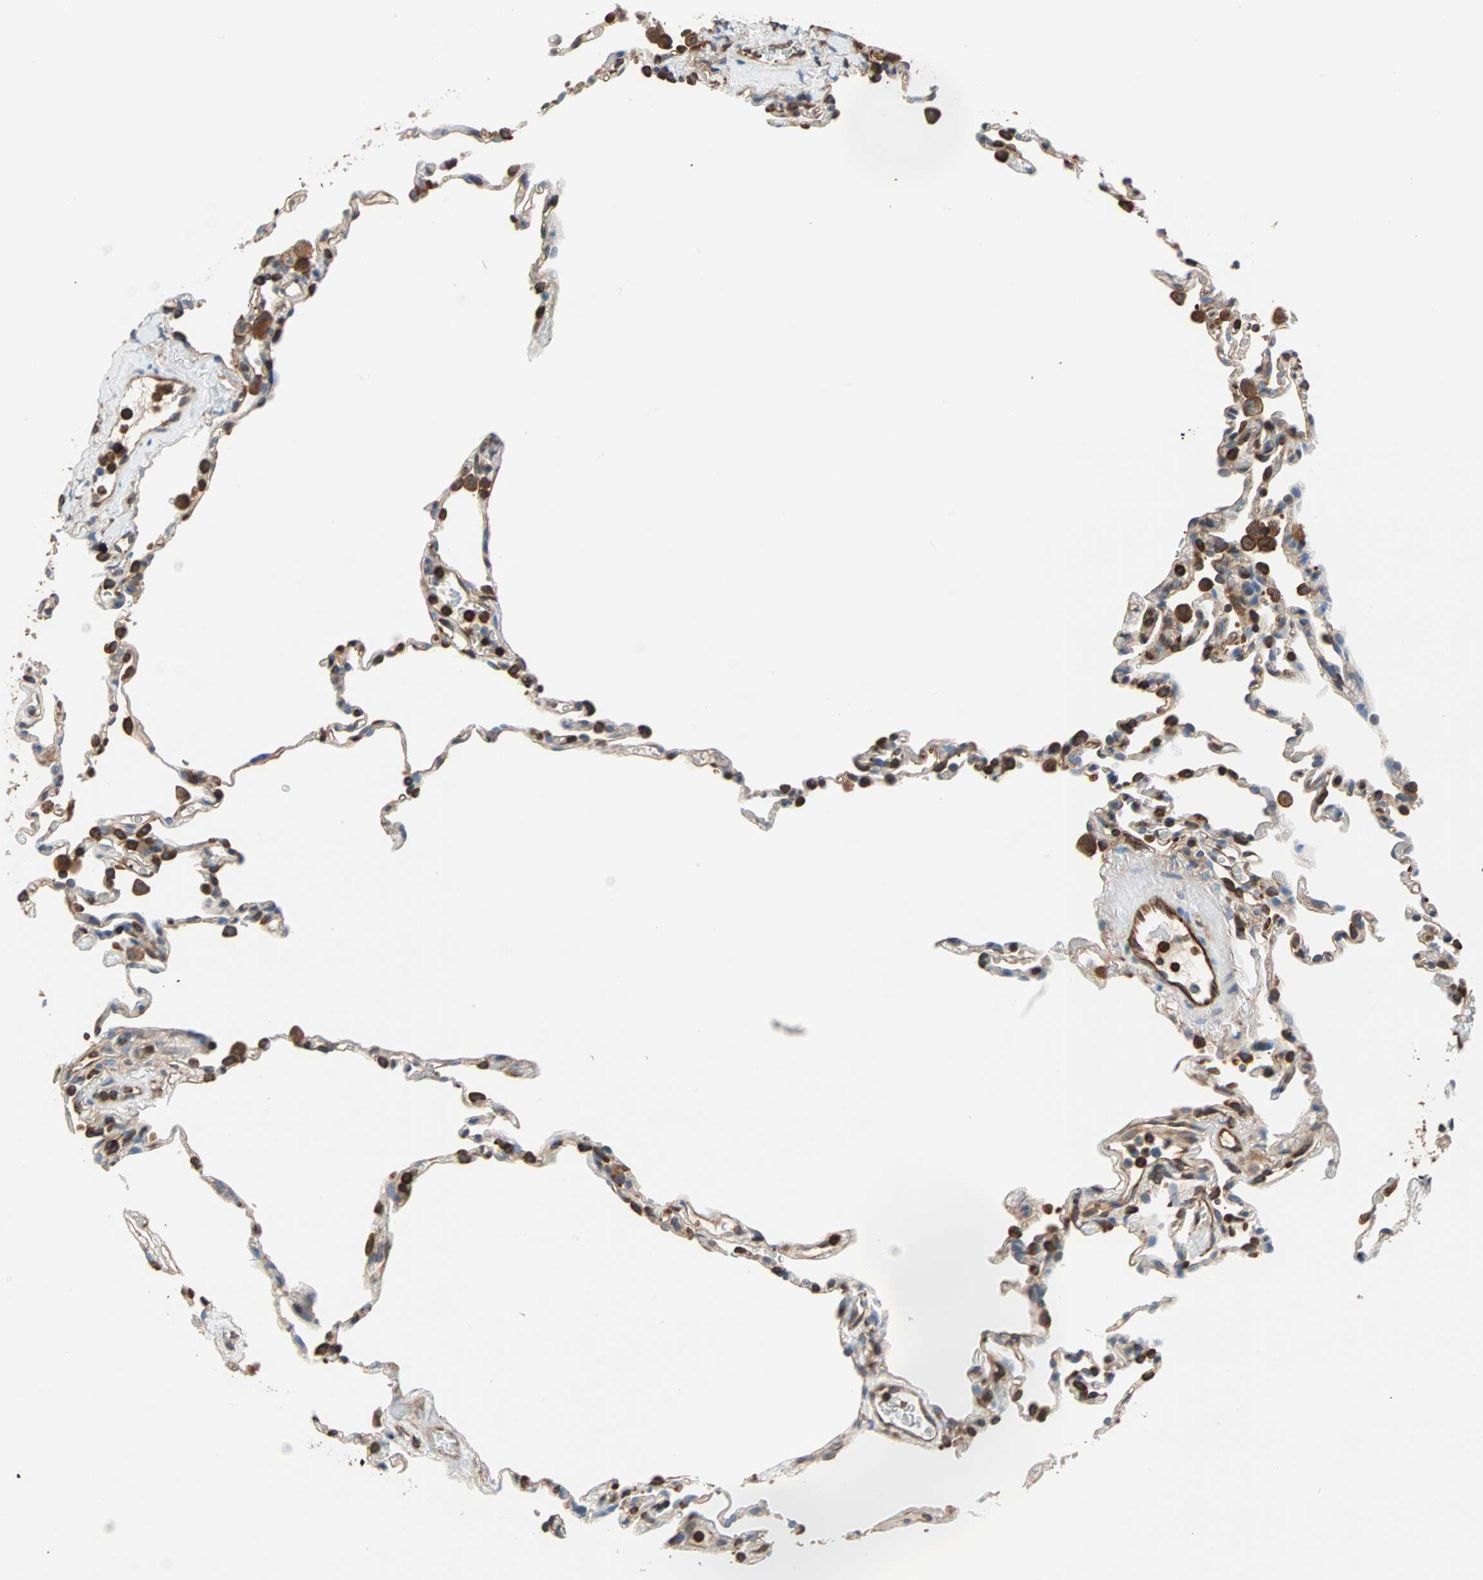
{"staining": {"intensity": "moderate", "quantity": ">75%", "location": "cytoplasmic/membranous"}, "tissue": "lung", "cell_type": "Alveolar cells", "image_type": "normal", "snomed": [{"axis": "morphology", "description": "Normal tissue, NOS"}, {"axis": "topography", "description": "Lung"}], "caption": "Protein staining displays moderate cytoplasmic/membranous staining in approximately >75% of alveolar cells in normal lung. (brown staining indicates protein expression, while blue staining denotes nuclei).", "gene": "EEF2", "patient": {"sex": "male", "age": 59}}